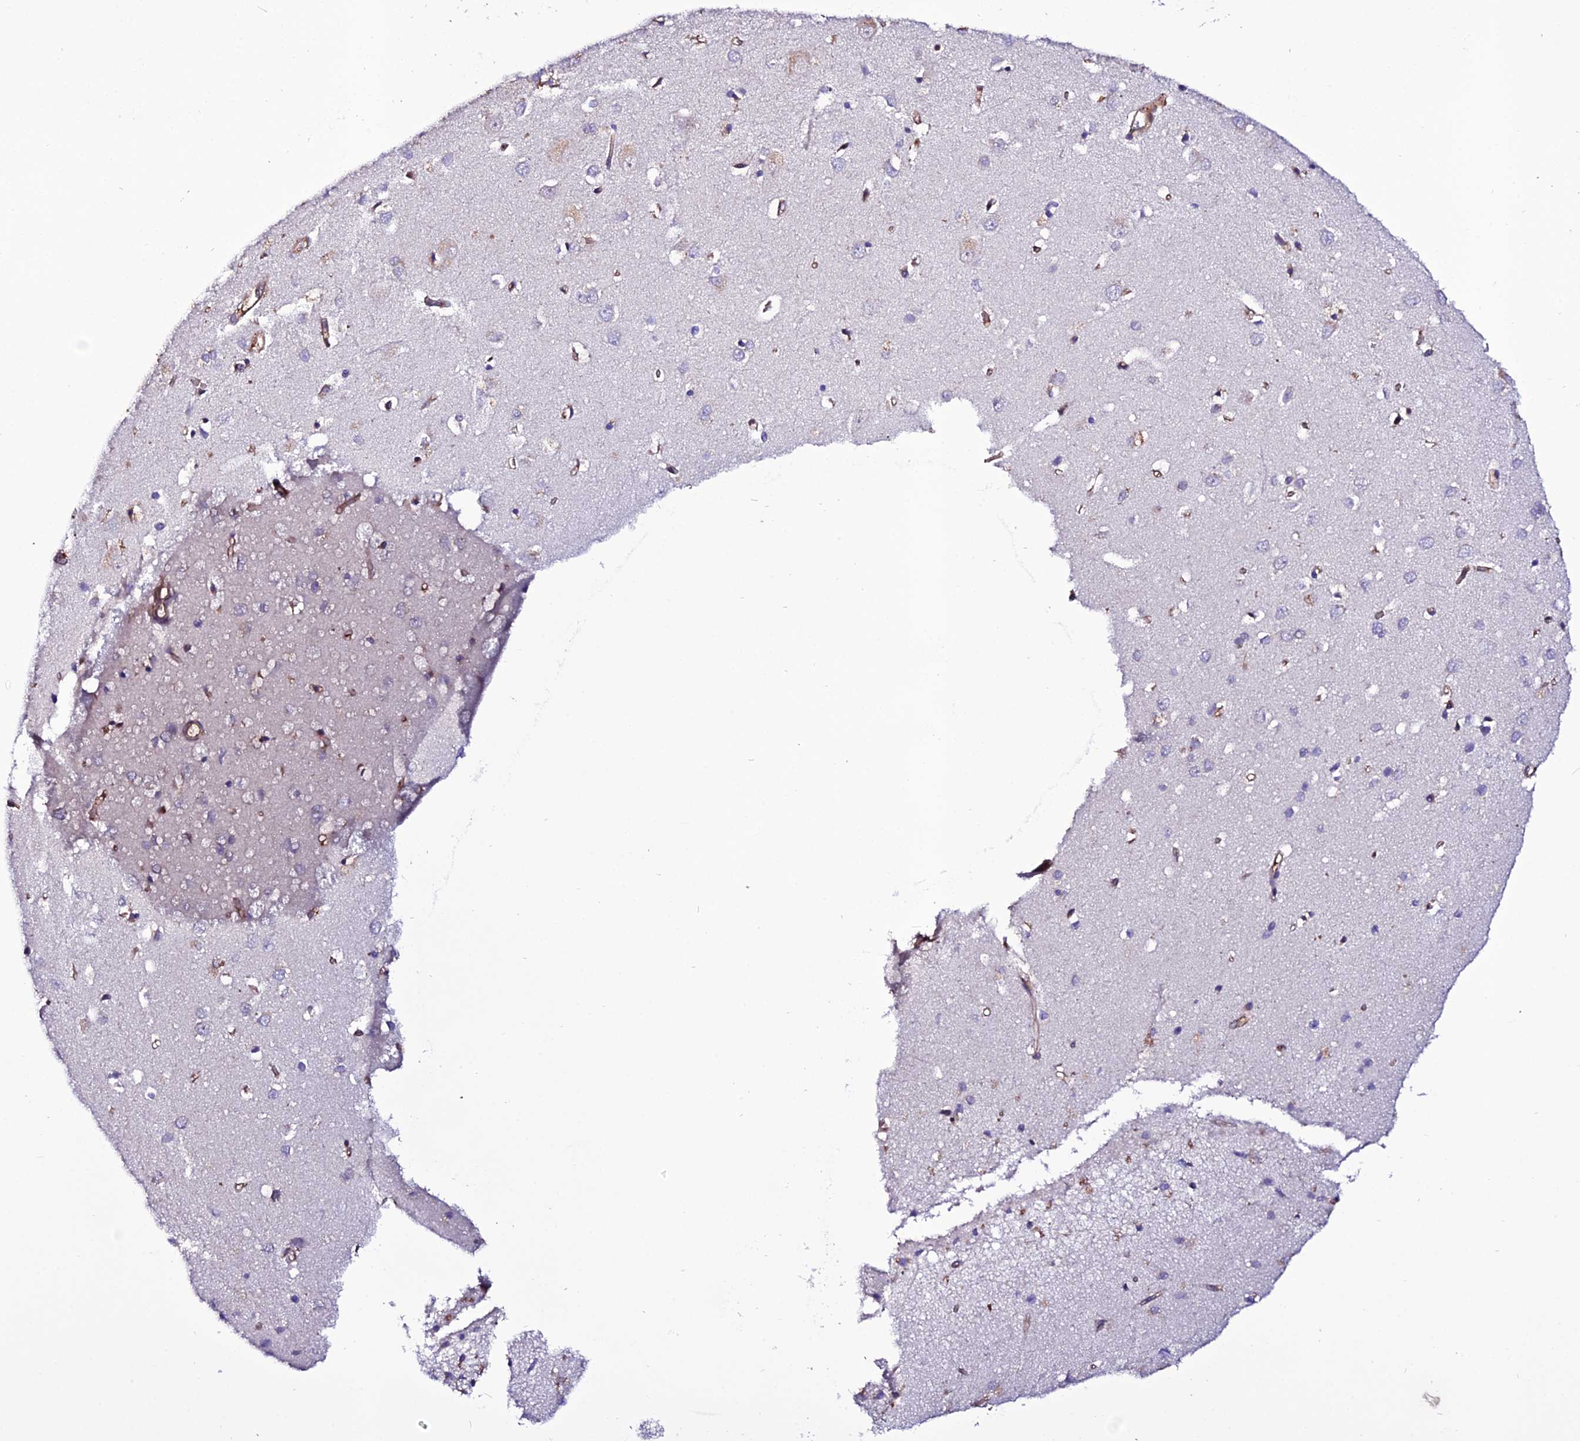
{"staining": {"intensity": "moderate", "quantity": ">75%", "location": "cytoplasmic/membranous"}, "tissue": "cerebral cortex", "cell_type": "Endothelial cells", "image_type": "normal", "snomed": [{"axis": "morphology", "description": "Normal tissue, NOS"}, {"axis": "topography", "description": "Cerebral cortex"}], "caption": "Cerebral cortex stained for a protein reveals moderate cytoplasmic/membranous positivity in endothelial cells. Nuclei are stained in blue.", "gene": "USP17L10", "patient": {"sex": "female", "age": 64}}